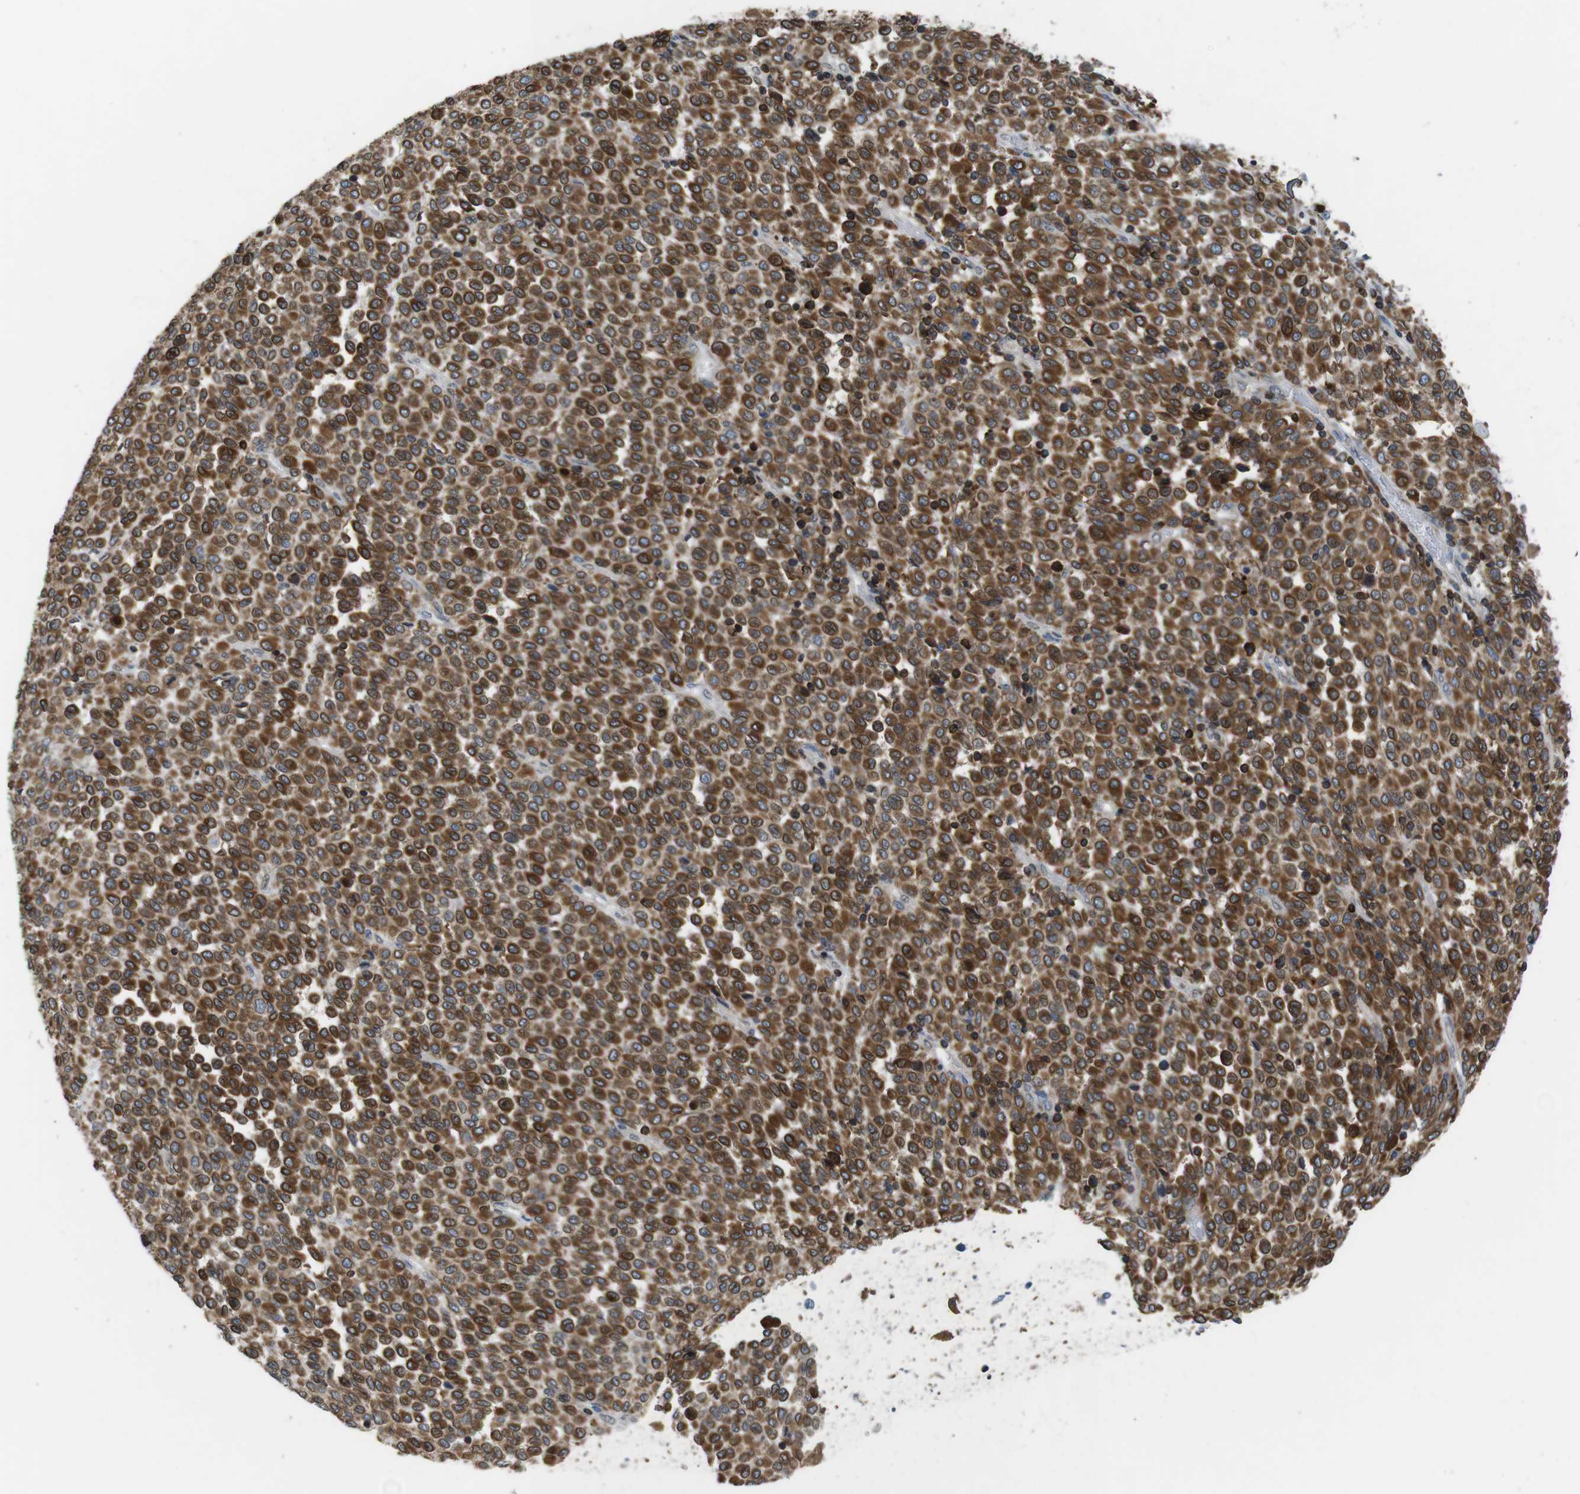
{"staining": {"intensity": "strong", "quantity": ">75%", "location": "cytoplasmic/membranous"}, "tissue": "melanoma", "cell_type": "Tumor cells", "image_type": "cancer", "snomed": [{"axis": "morphology", "description": "Malignant melanoma, Metastatic site"}, {"axis": "topography", "description": "Pancreas"}], "caption": "Melanoma stained with a protein marker shows strong staining in tumor cells.", "gene": "ARL6IP5", "patient": {"sex": "female", "age": 30}}